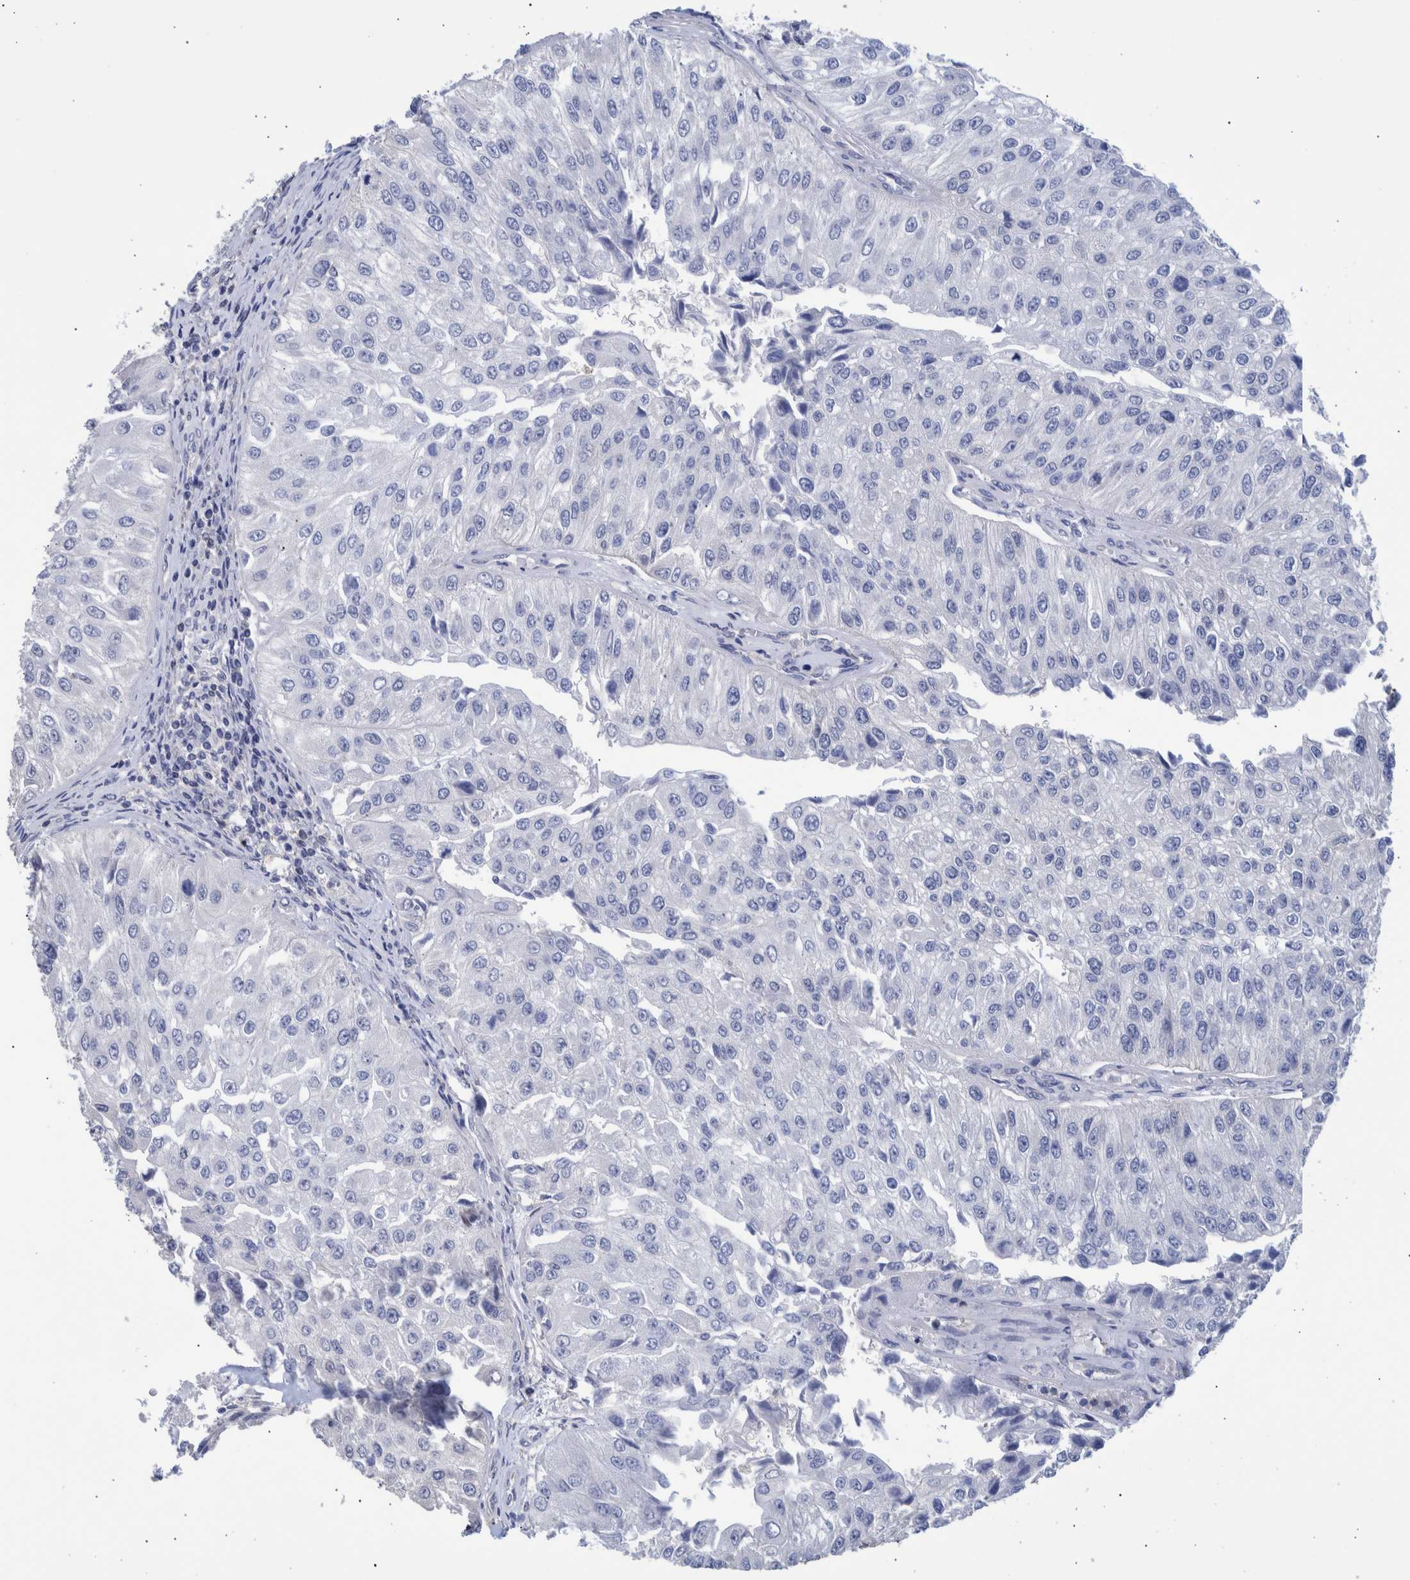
{"staining": {"intensity": "negative", "quantity": "none", "location": "none"}, "tissue": "urothelial cancer", "cell_type": "Tumor cells", "image_type": "cancer", "snomed": [{"axis": "morphology", "description": "Urothelial carcinoma, High grade"}, {"axis": "topography", "description": "Kidney"}, {"axis": "topography", "description": "Urinary bladder"}], "caption": "Human urothelial cancer stained for a protein using immunohistochemistry exhibits no positivity in tumor cells.", "gene": "PPP3CC", "patient": {"sex": "male", "age": 77}}